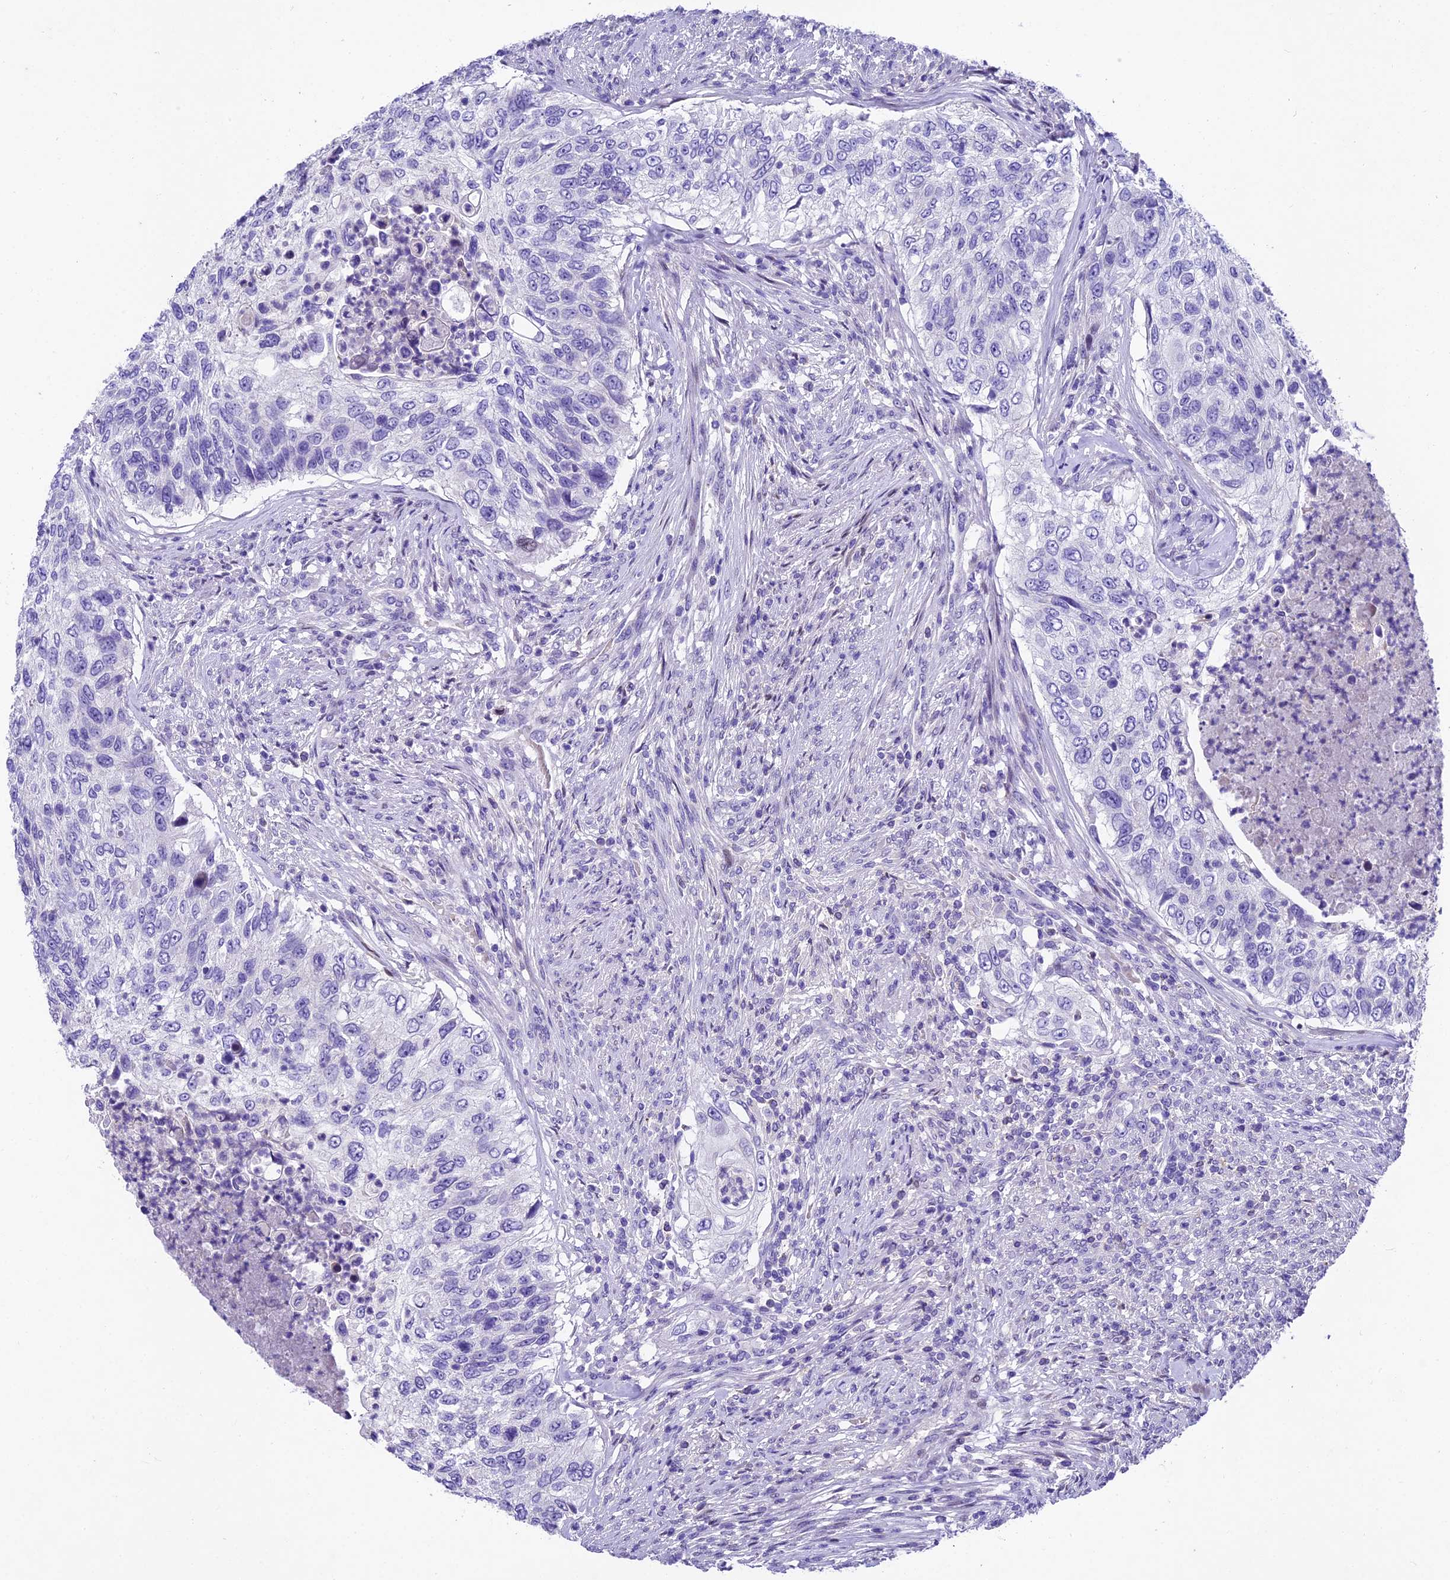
{"staining": {"intensity": "negative", "quantity": "none", "location": "none"}, "tissue": "urothelial cancer", "cell_type": "Tumor cells", "image_type": "cancer", "snomed": [{"axis": "morphology", "description": "Urothelial carcinoma, High grade"}, {"axis": "topography", "description": "Urinary bladder"}], "caption": "Tumor cells are negative for protein expression in human urothelial carcinoma (high-grade).", "gene": "IFT140", "patient": {"sex": "female", "age": 60}}